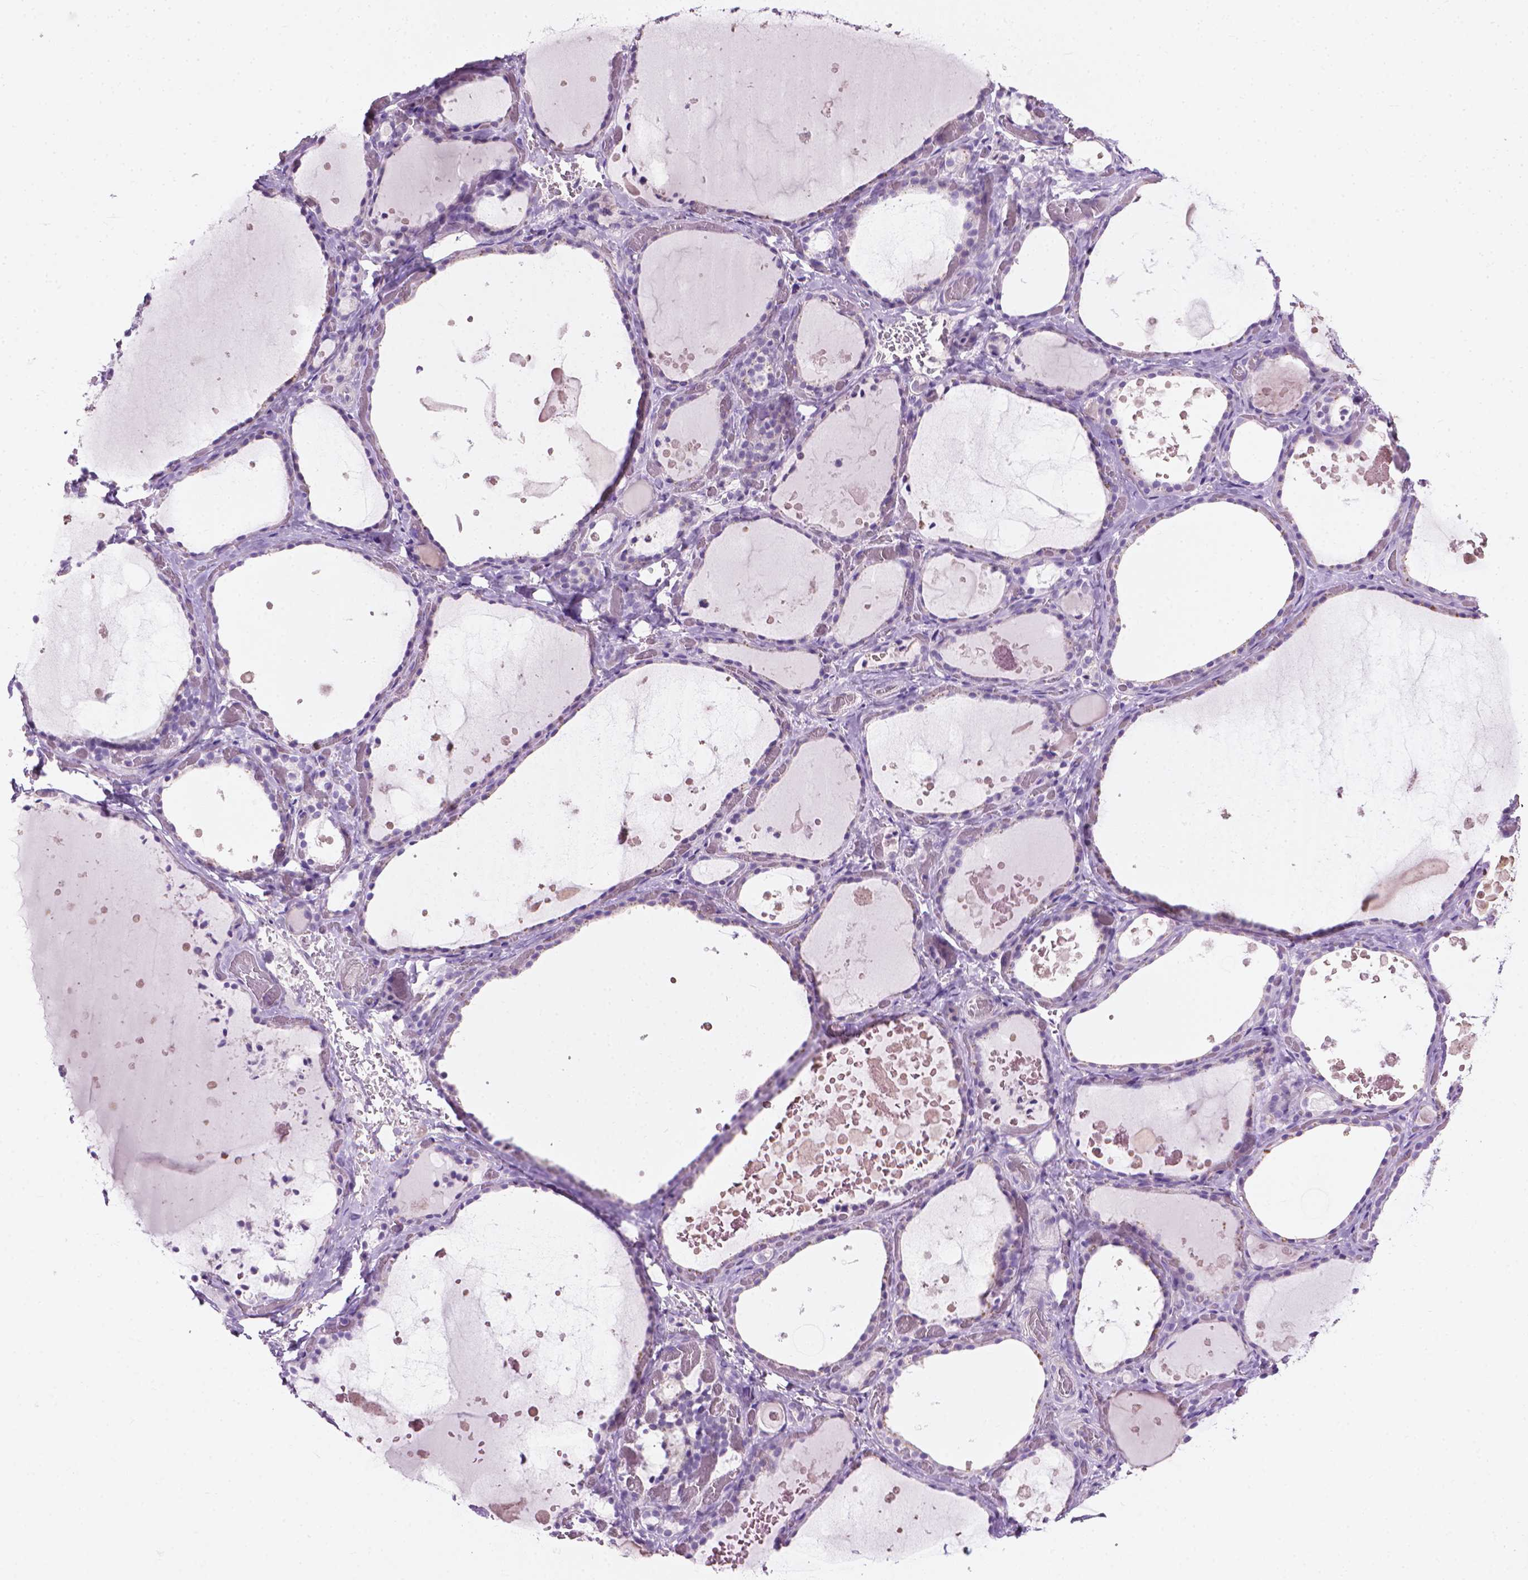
{"staining": {"intensity": "negative", "quantity": "none", "location": "none"}, "tissue": "thyroid gland", "cell_type": "Glandular cells", "image_type": "normal", "snomed": [{"axis": "morphology", "description": "Normal tissue, NOS"}, {"axis": "topography", "description": "Thyroid gland"}], "caption": "A high-resolution image shows immunohistochemistry staining of benign thyroid gland, which exhibits no significant positivity in glandular cells.", "gene": "KRT73", "patient": {"sex": "female", "age": 56}}